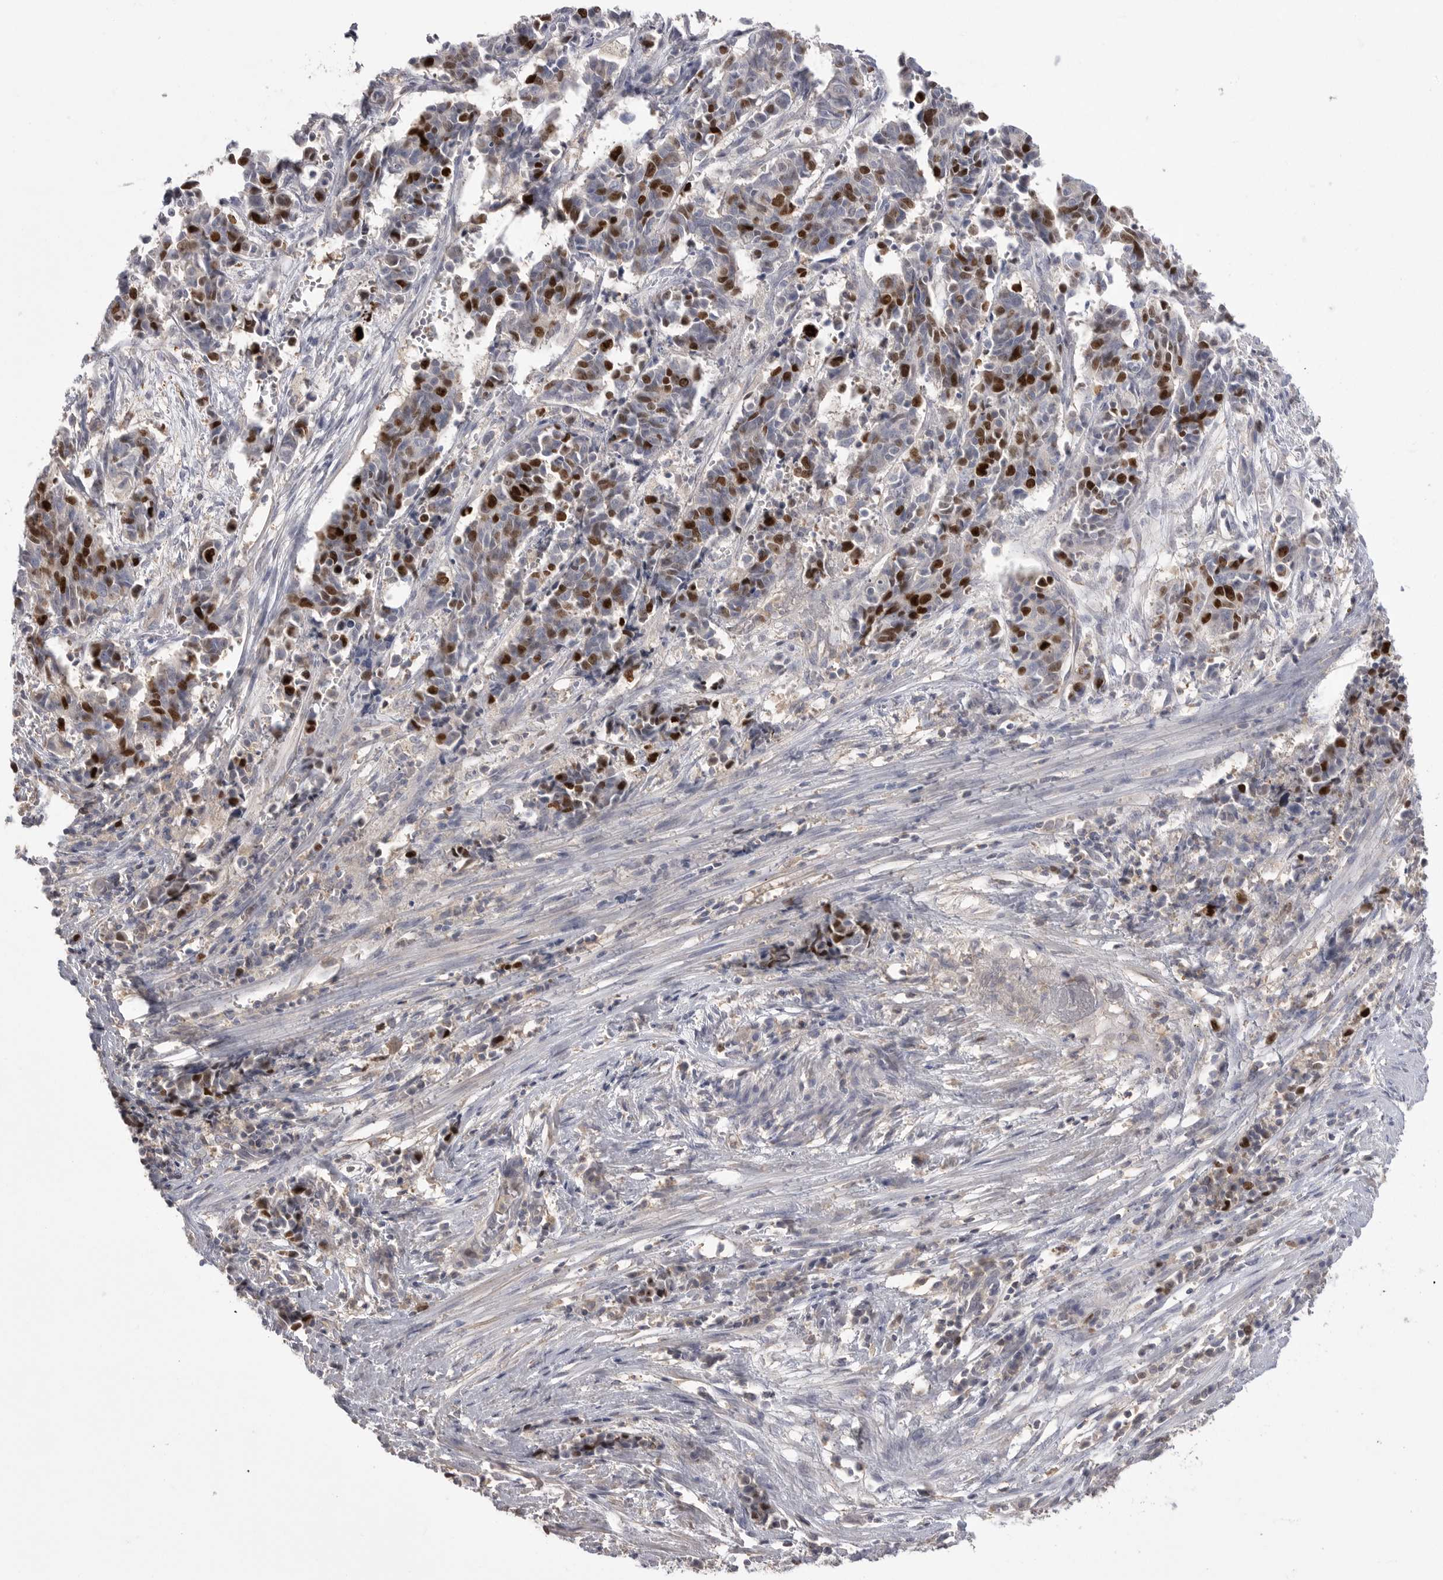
{"staining": {"intensity": "strong", "quantity": "25%-75%", "location": "nuclear"}, "tissue": "cervical cancer", "cell_type": "Tumor cells", "image_type": "cancer", "snomed": [{"axis": "morphology", "description": "Normal tissue, NOS"}, {"axis": "morphology", "description": "Squamous cell carcinoma, NOS"}, {"axis": "topography", "description": "Cervix"}], "caption": "Cervical cancer (squamous cell carcinoma) stained with DAB immunohistochemistry displays high levels of strong nuclear expression in approximately 25%-75% of tumor cells. The protein is shown in brown color, while the nuclei are stained blue.", "gene": "TOP2A", "patient": {"sex": "female", "age": 35}}